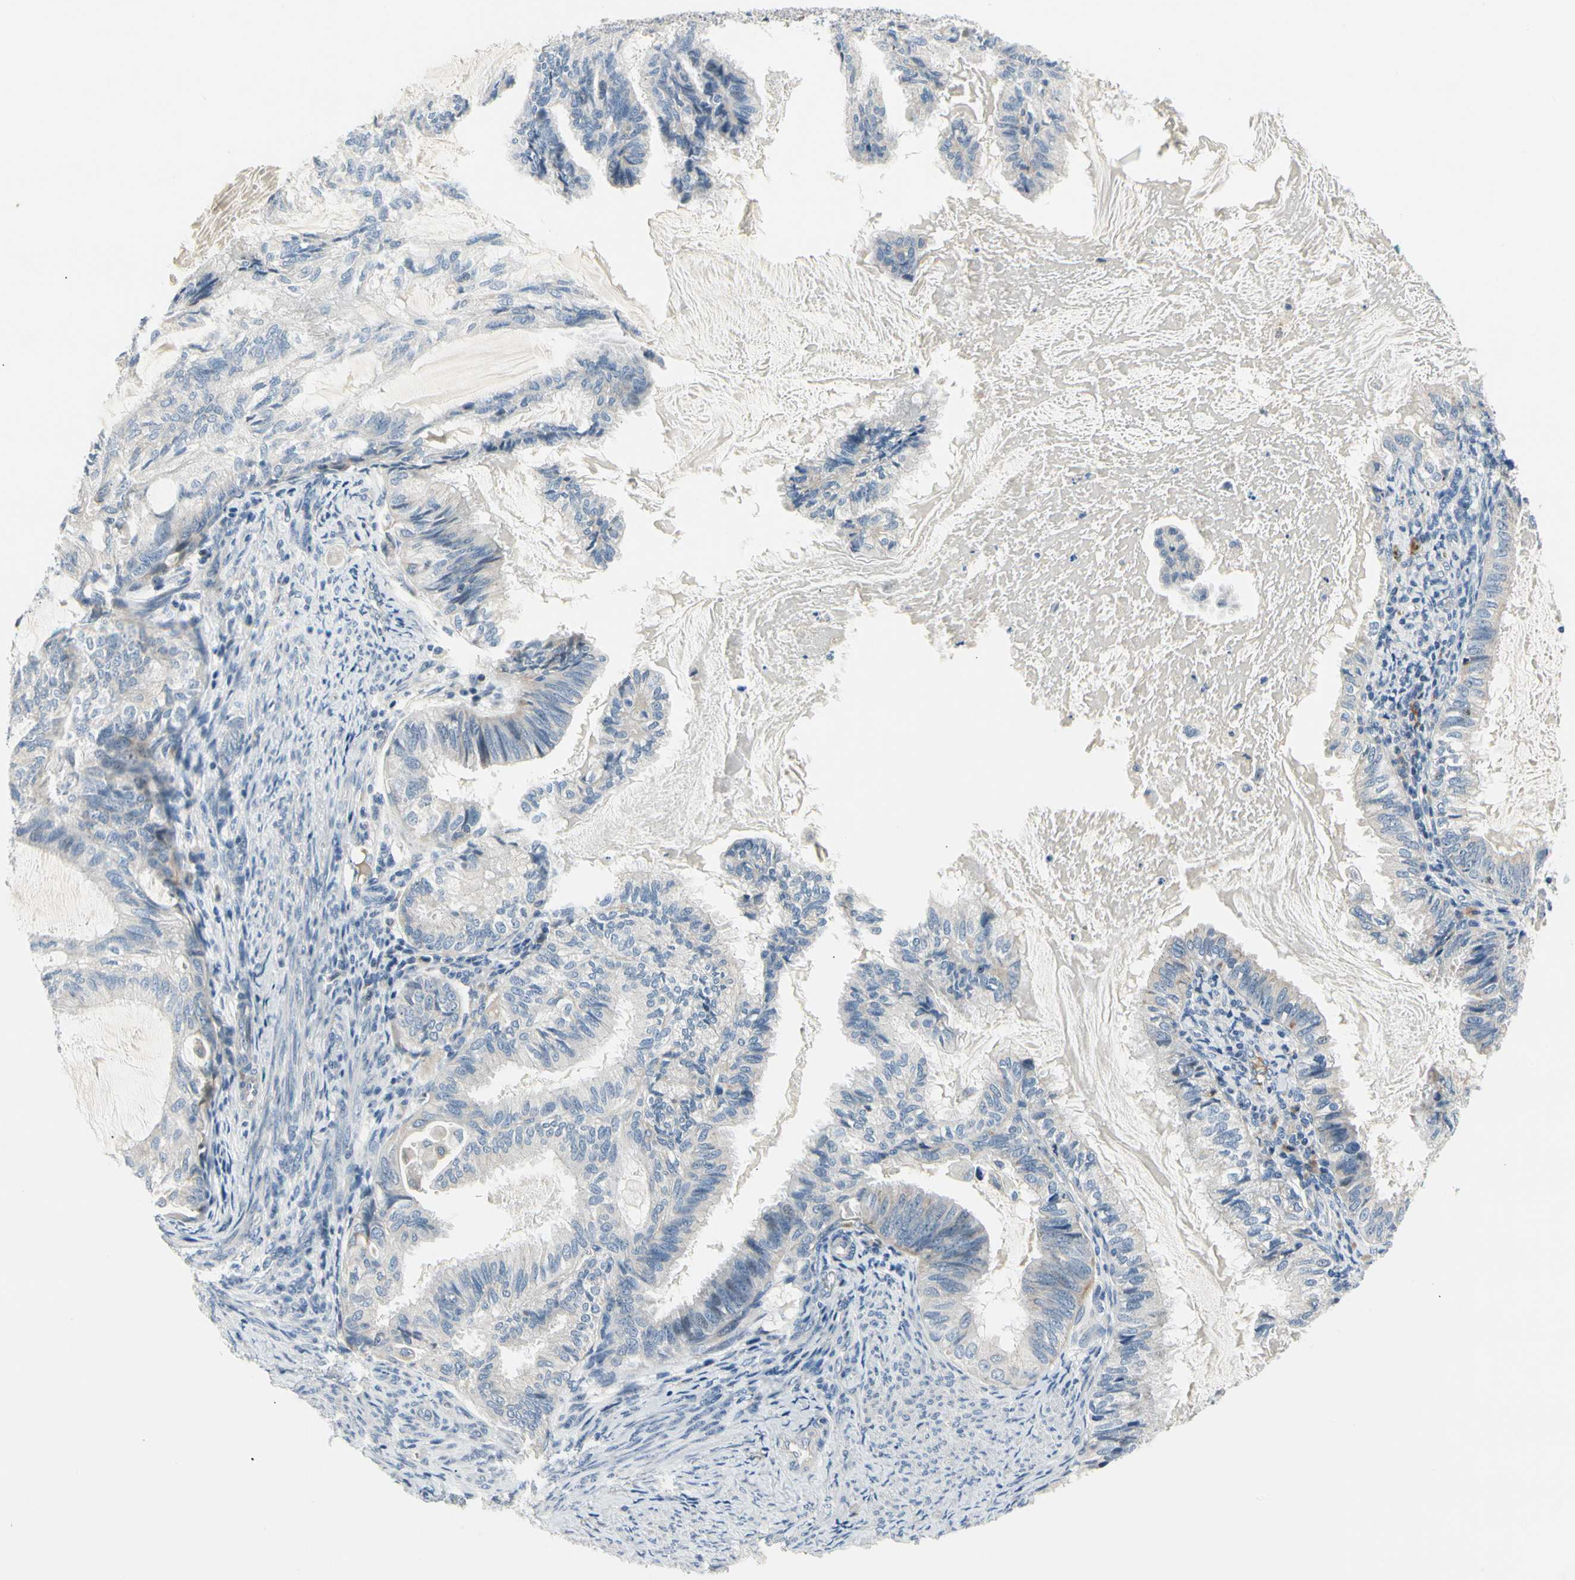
{"staining": {"intensity": "negative", "quantity": "none", "location": "none"}, "tissue": "cervical cancer", "cell_type": "Tumor cells", "image_type": "cancer", "snomed": [{"axis": "morphology", "description": "Normal tissue, NOS"}, {"axis": "morphology", "description": "Adenocarcinoma, NOS"}, {"axis": "topography", "description": "Cervix"}, {"axis": "topography", "description": "Endometrium"}], "caption": "This is a image of IHC staining of cervical adenocarcinoma, which shows no positivity in tumor cells.", "gene": "NFASC", "patient": {"sex": "female", "age": 86}}